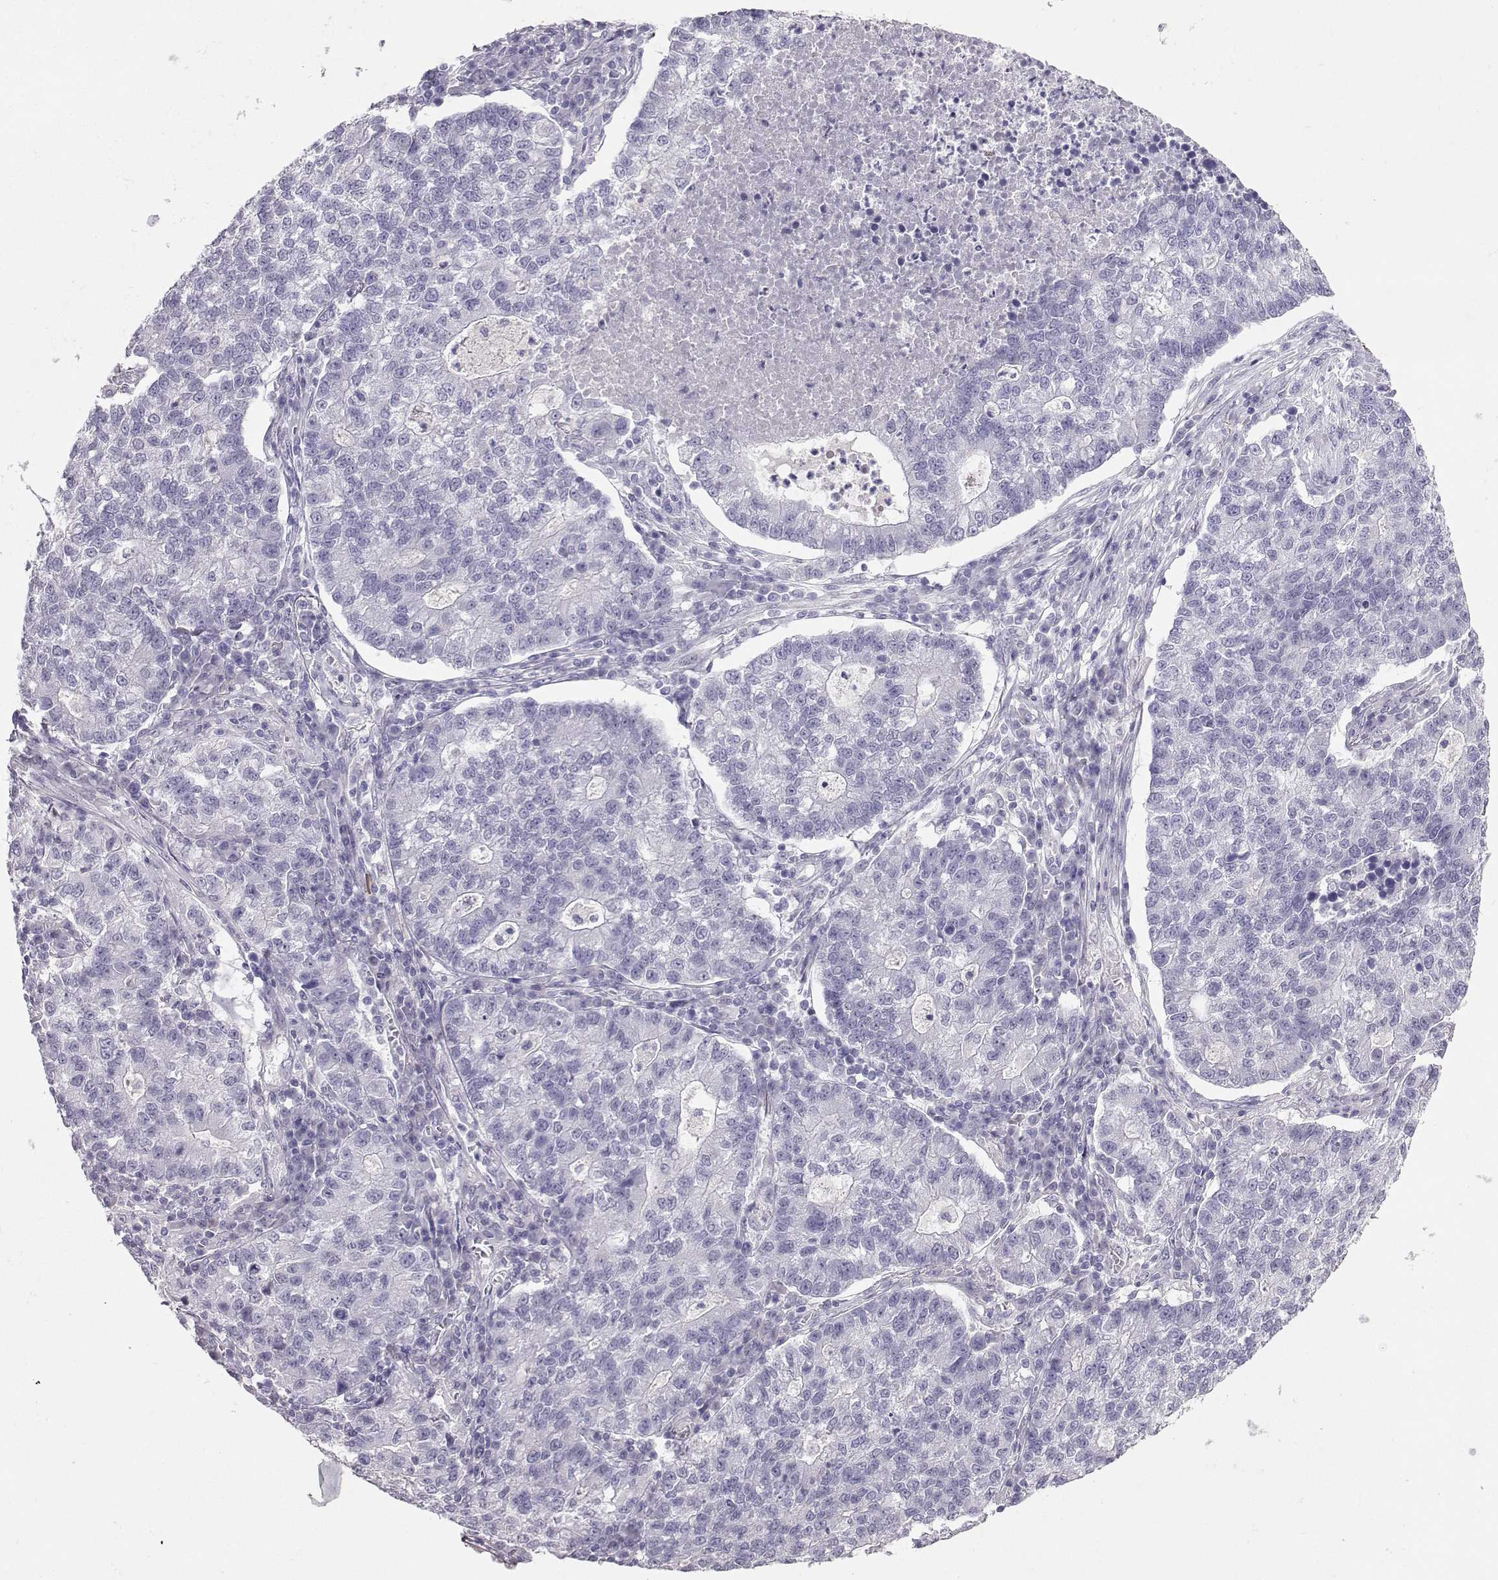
{"staining": {"intensity": "negative", "quantity": "none", "location": "none"}, "tissue": "lung cancer", "cell_type": "Tumor cells", "image_type": "cancer", "snomed": [{"axis": "morphology", "description": "Adenocarcinoma, NOS"}, {"axis": "topography", "description": "Lung"}], "caption": "There is no significant expression in tumor cells of adenocarcinoma (lung). Brightfield microscopy of immunohistochemistry (IHC) stained with DAB (brown) and hematoxylin (blue), captured at high magnification.", "gene": "CARTPT", "patient": {"sex": "male", "age": 57}}